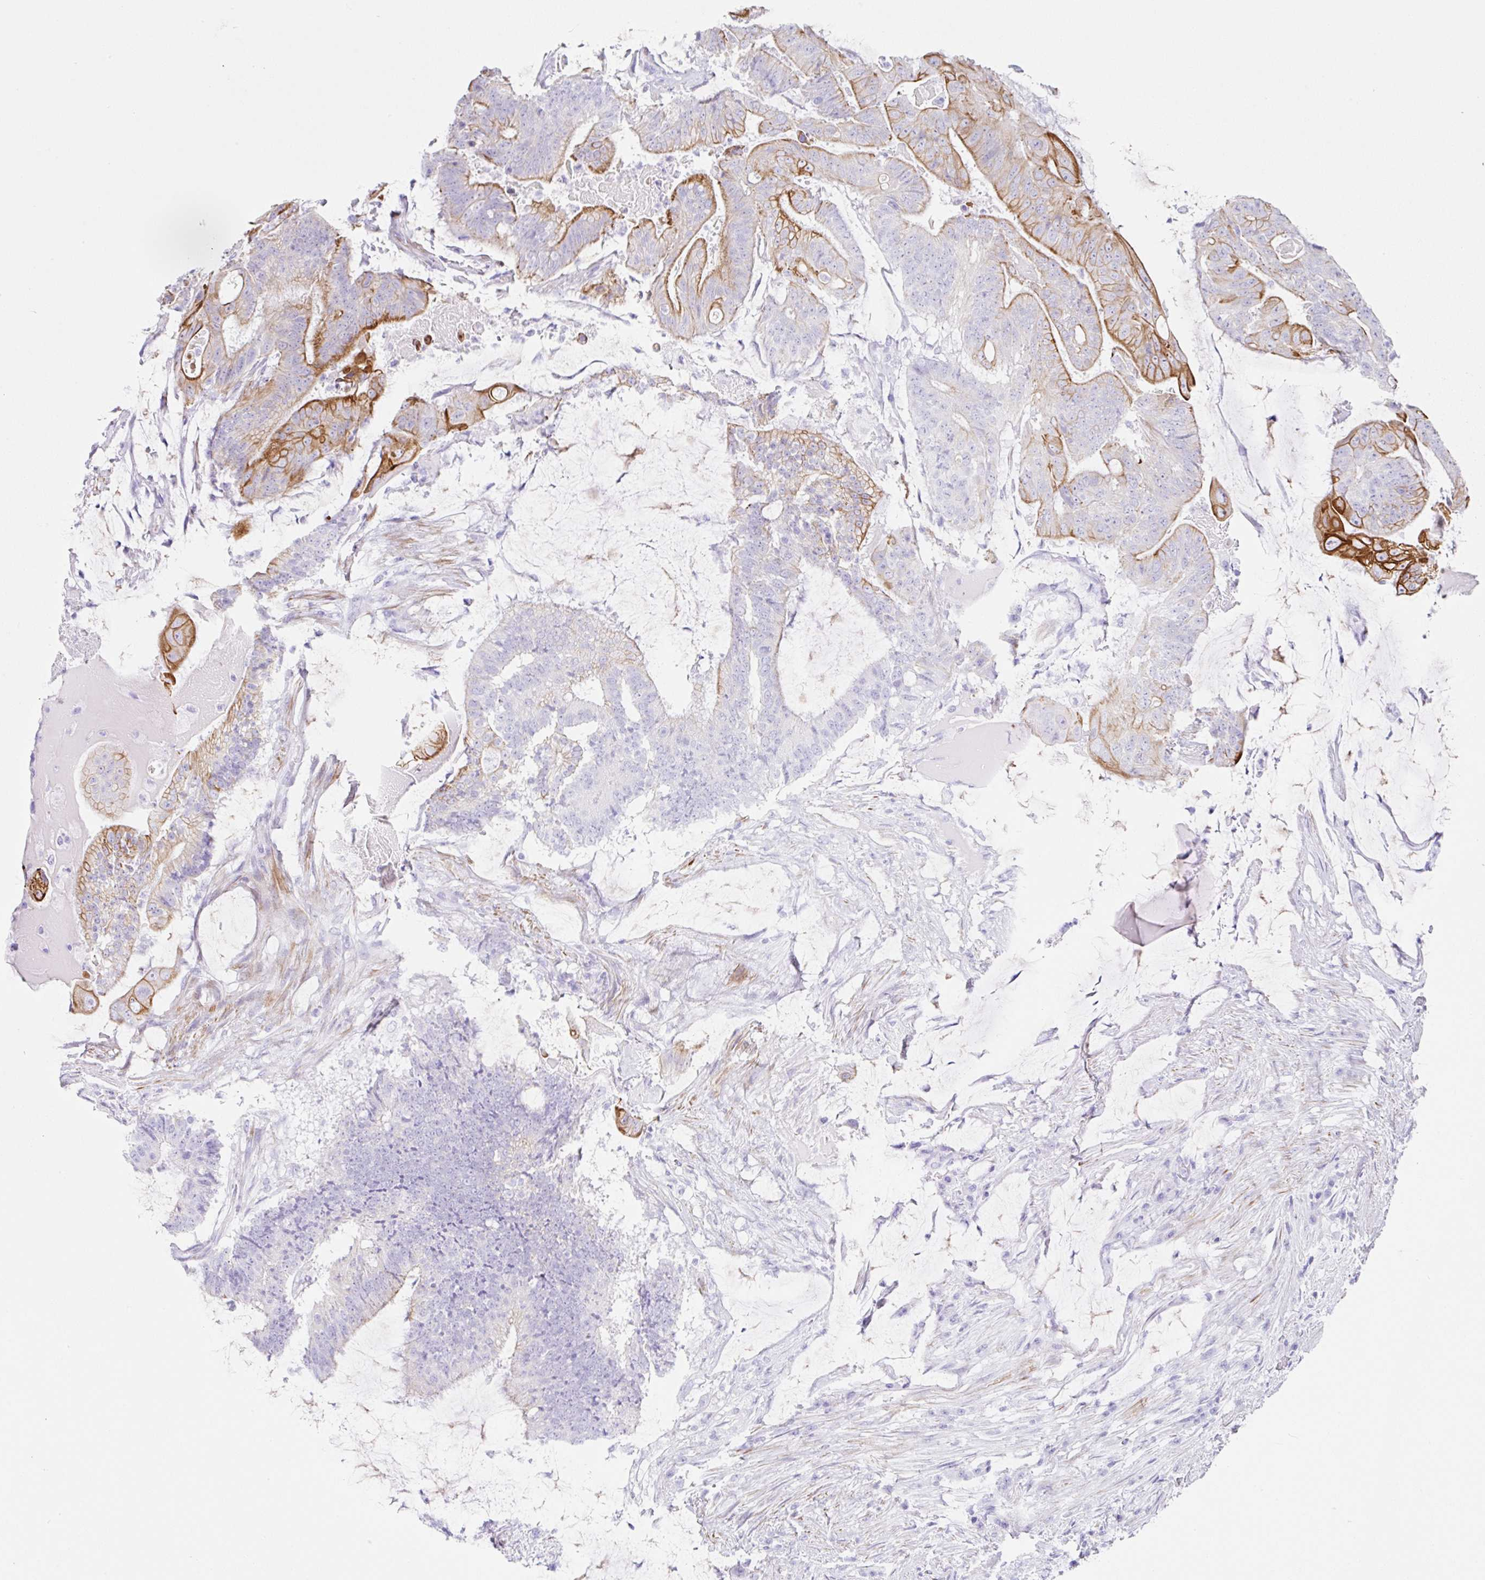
{"staining": {"intensity": "strong", "quantity": "<25%", "location": "cytoplasmic/membranous"}, "tissue": "colorectal cancer", "cell_type": "Tumor cells", "image_type": "cancer", "snomed": [{"axis": "morphology", "description": "Adenocarcinoma, NOS"}, {"axis": "topography", "description": "Colon"}], "caption": "Immunohistochemical staining of colorectal adenocarcinoma shows medium levels of strong cytoplasmic/membranous protein expression in about <25% of tumor cells. The protein is shown in brown color, while the nuclei are stained blue.", "gene": "CLDND2", "patient": {"sex": "female", "age": 43}}